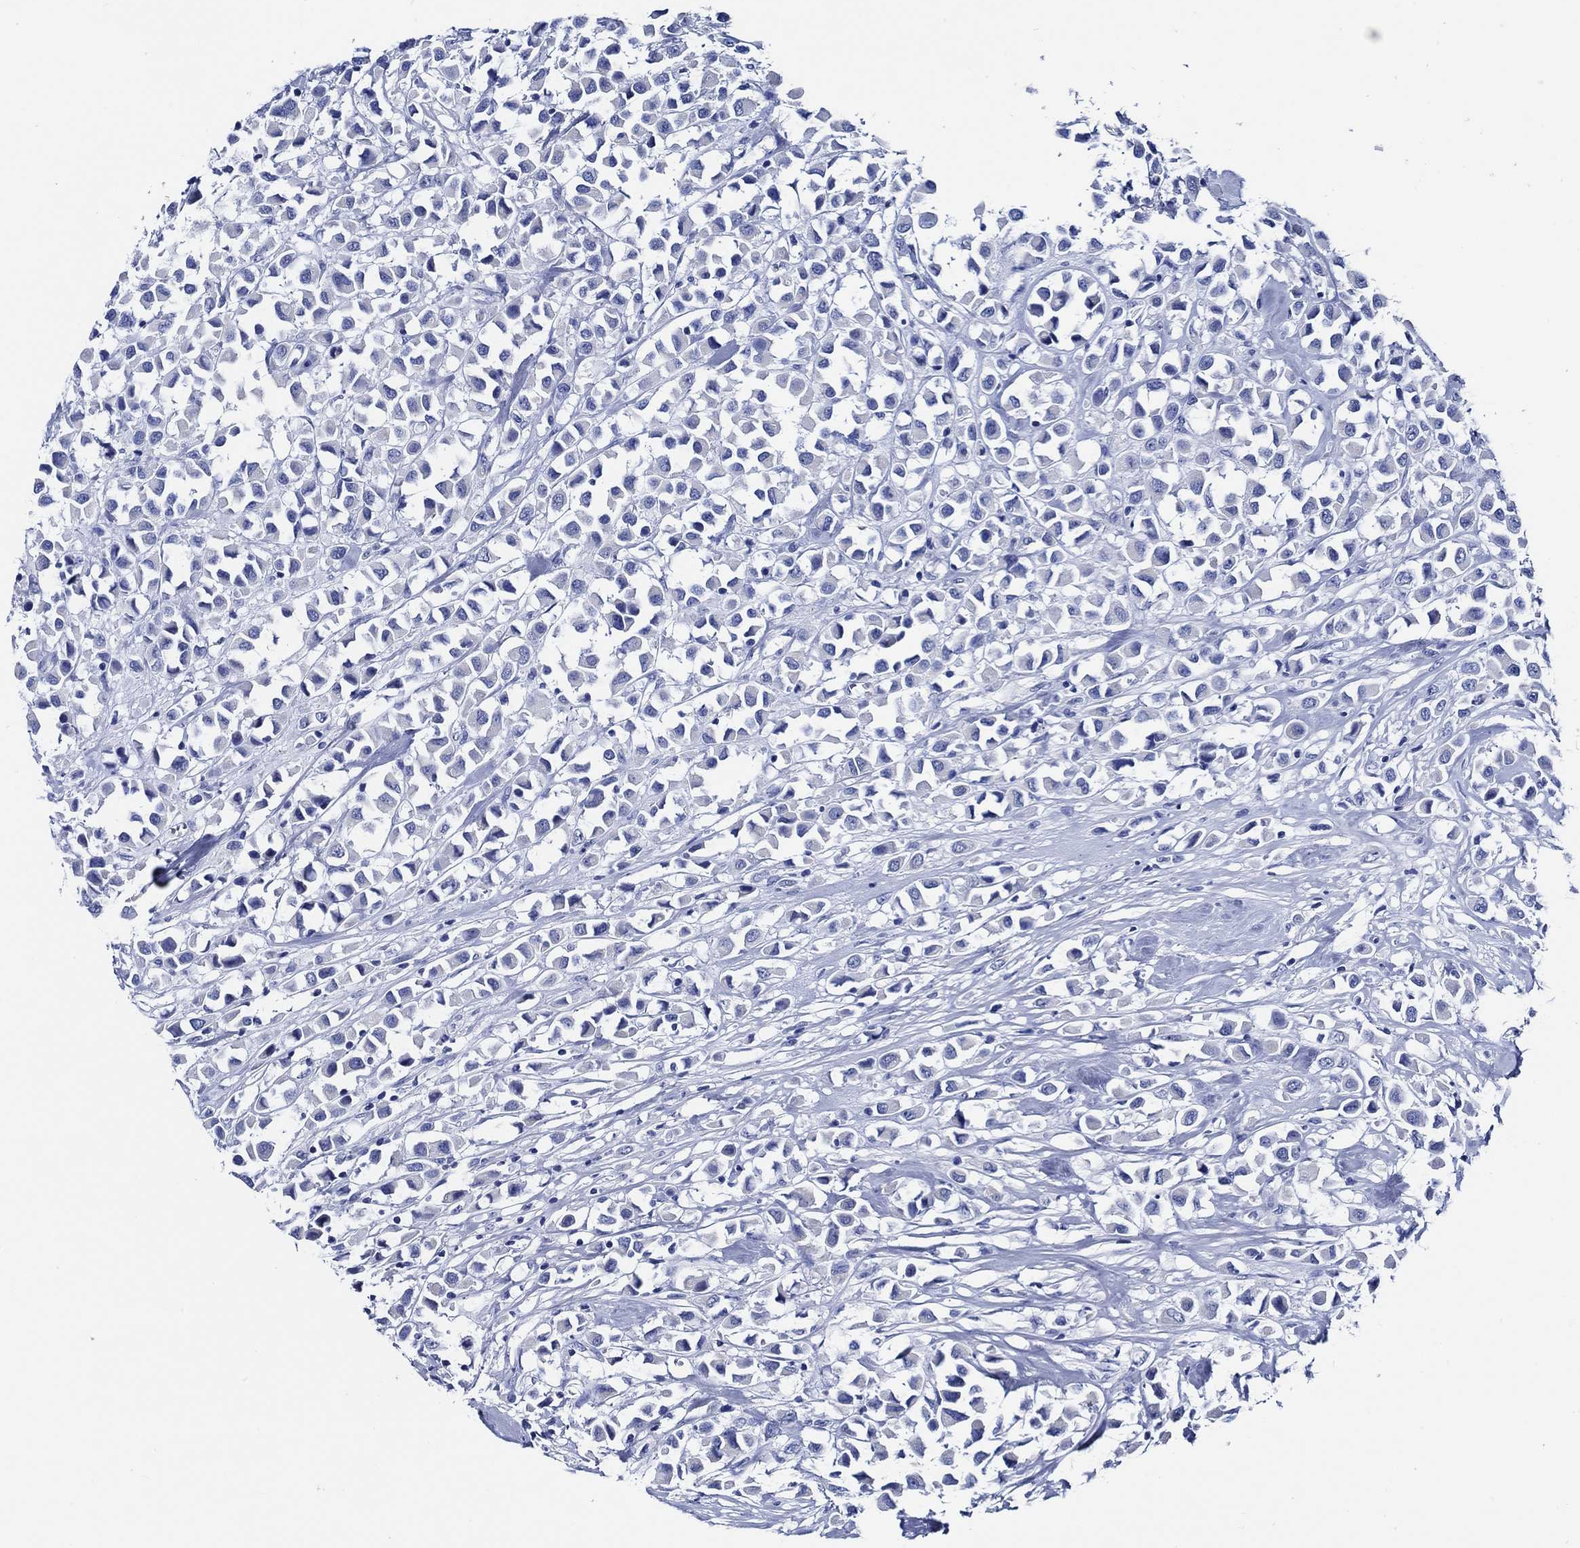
{"staining": {"intensity": "negative", "quantity": "none", "location": "none"}, "tissue": "breast cancer", "cell_type": "Tumor cells", "image_type": "cancer", "snomed": [{"axis": "morphology", "description": "Duct carcinoma"}, {"axis": "topography", "description": "Breast"}], "caption": "This is an immunohistochemistry (IHC) image of breast cancer (infiltrating ductal carcinoma). There is no staining in tumor cells.", "gene": "WDR62", "patient": {"sex": "female", "age": 61}}